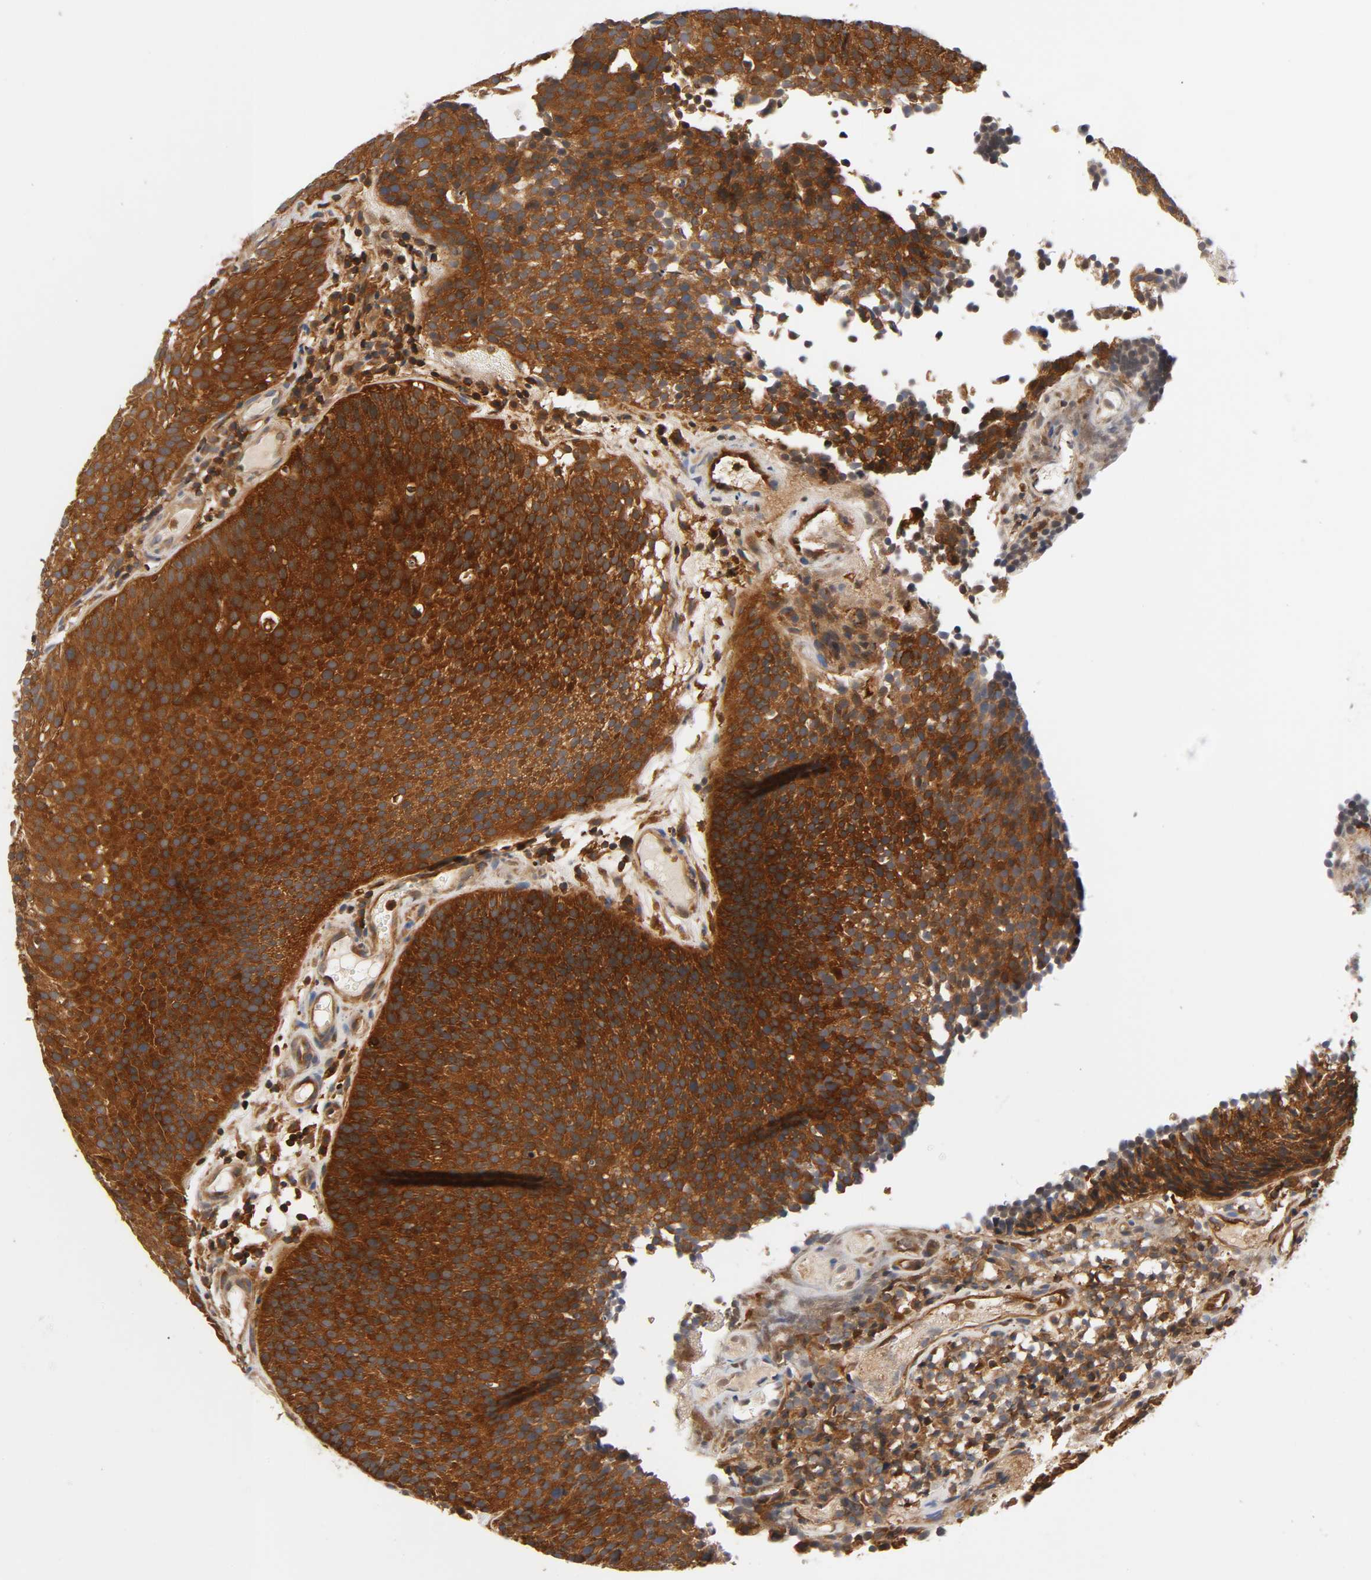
{"staining": {"intensity": "strong", "quantity": ">75%", "location": "cytoplasmic/membranous"}, "tissue": "urothelial cancer", "cell_type": "Tumor cells", "image_type": "cancer", "snomed": [{"axis": "morphology", "description": "Urothelial carcinoma, Low grade"}, {"axis": "topography", "description": "Urinary bladder"}], "caption": "A brown stain highlights strong cytoplasmic/membranous expression of a protein in human urothelial carcinoma (low-grade) tumor cells.", "gene": "PRKAB1", "patient": {"sex": "male", "age": 85}}